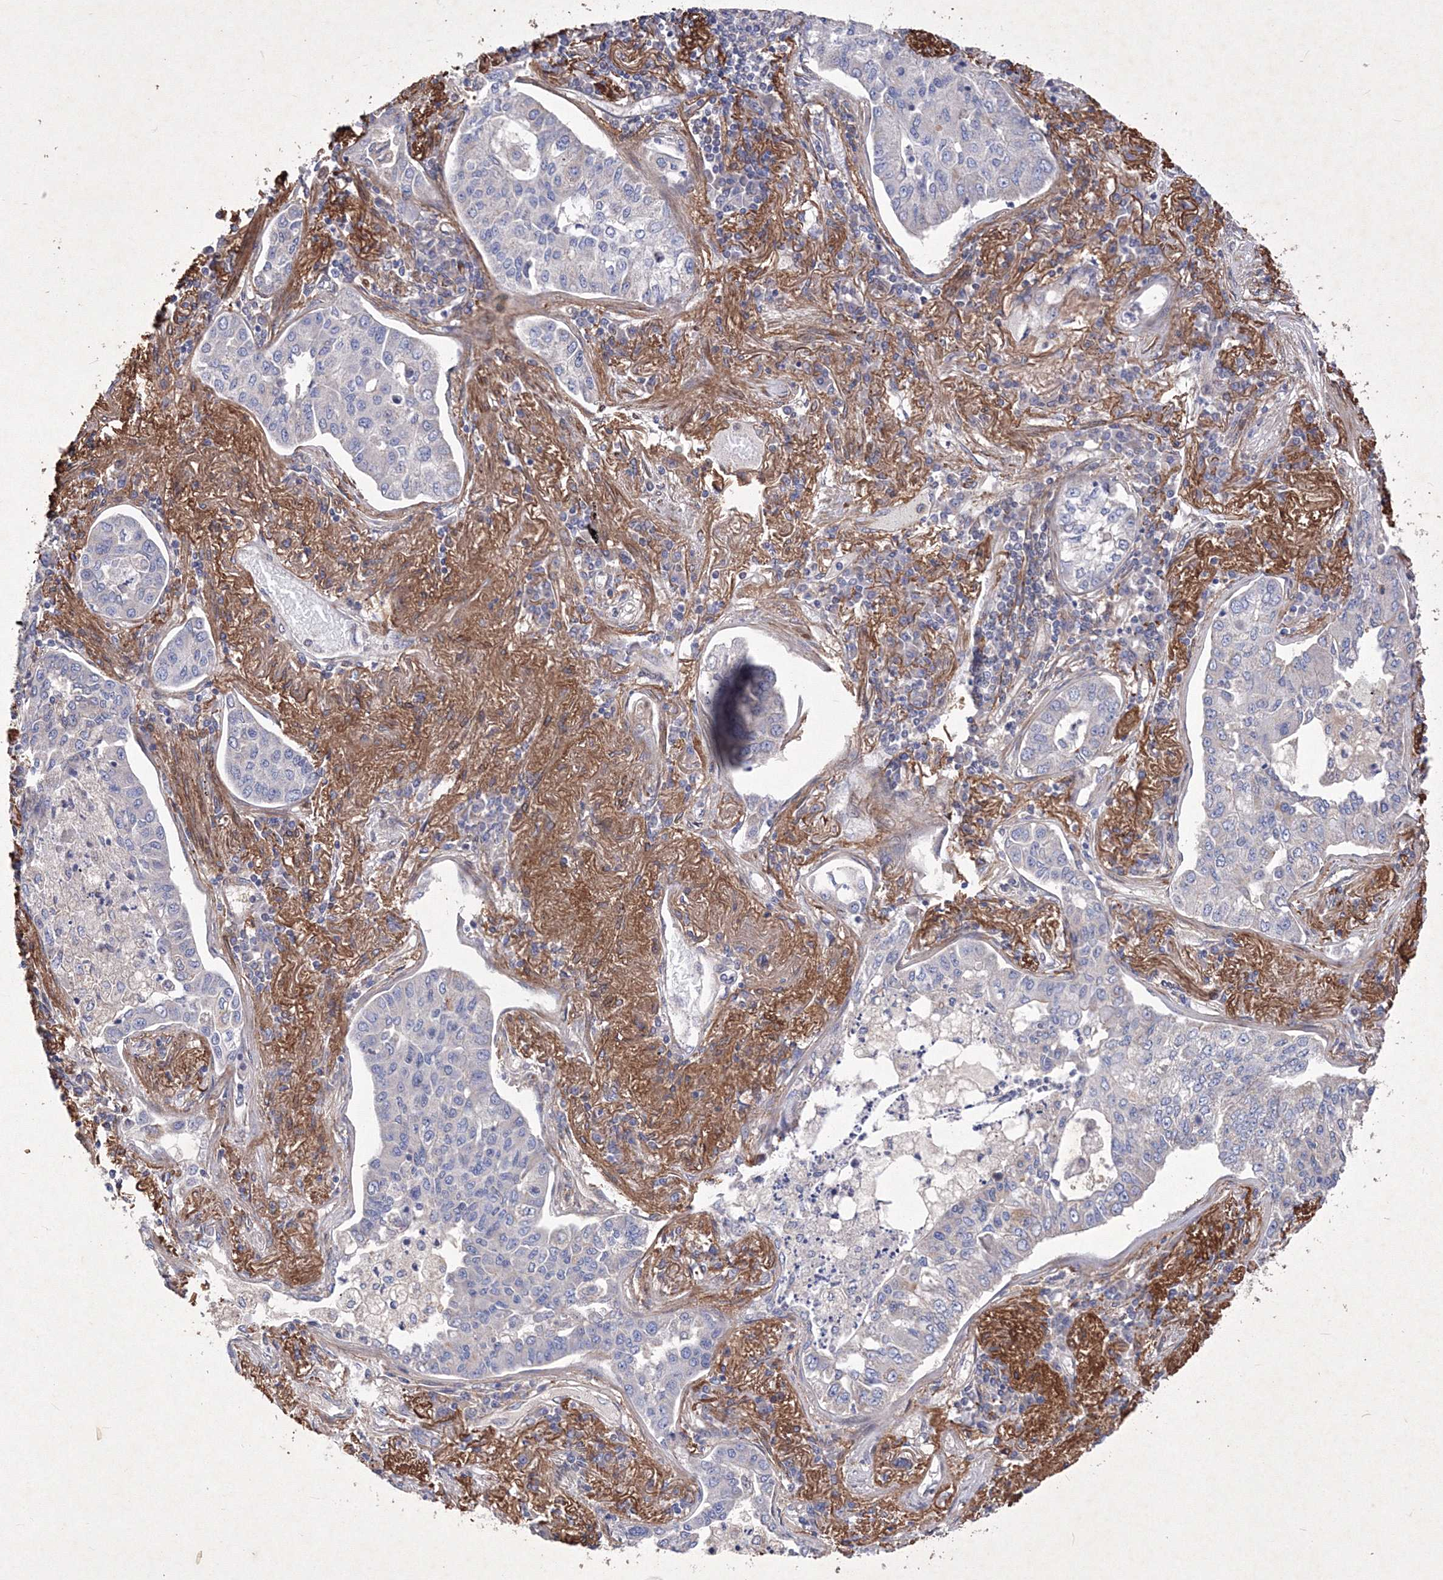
{"staining": {"intensity": "negative", "quantity": "none", "location": "none"}, "tissue": "lung cancer", "cell_type": "Tumor cells", "image_type": "cancer", "snomed": [{"axis": "morphology", "description": "Adenocarcinoma, NOS"}, {"axis": "topography", "description": "Lung"}], "caption": "Immunohistochemical staining of human lung cancer demonstrates no significant expression in tumor cells. Brightfield microscopy of IHC stained with DAB (3,3'-diaminobenzidine) (brown) and hematoxylin (blue), captured at high magnification.", "gene": "SNX18", "patient": {"sex": "male", "age": 49}}